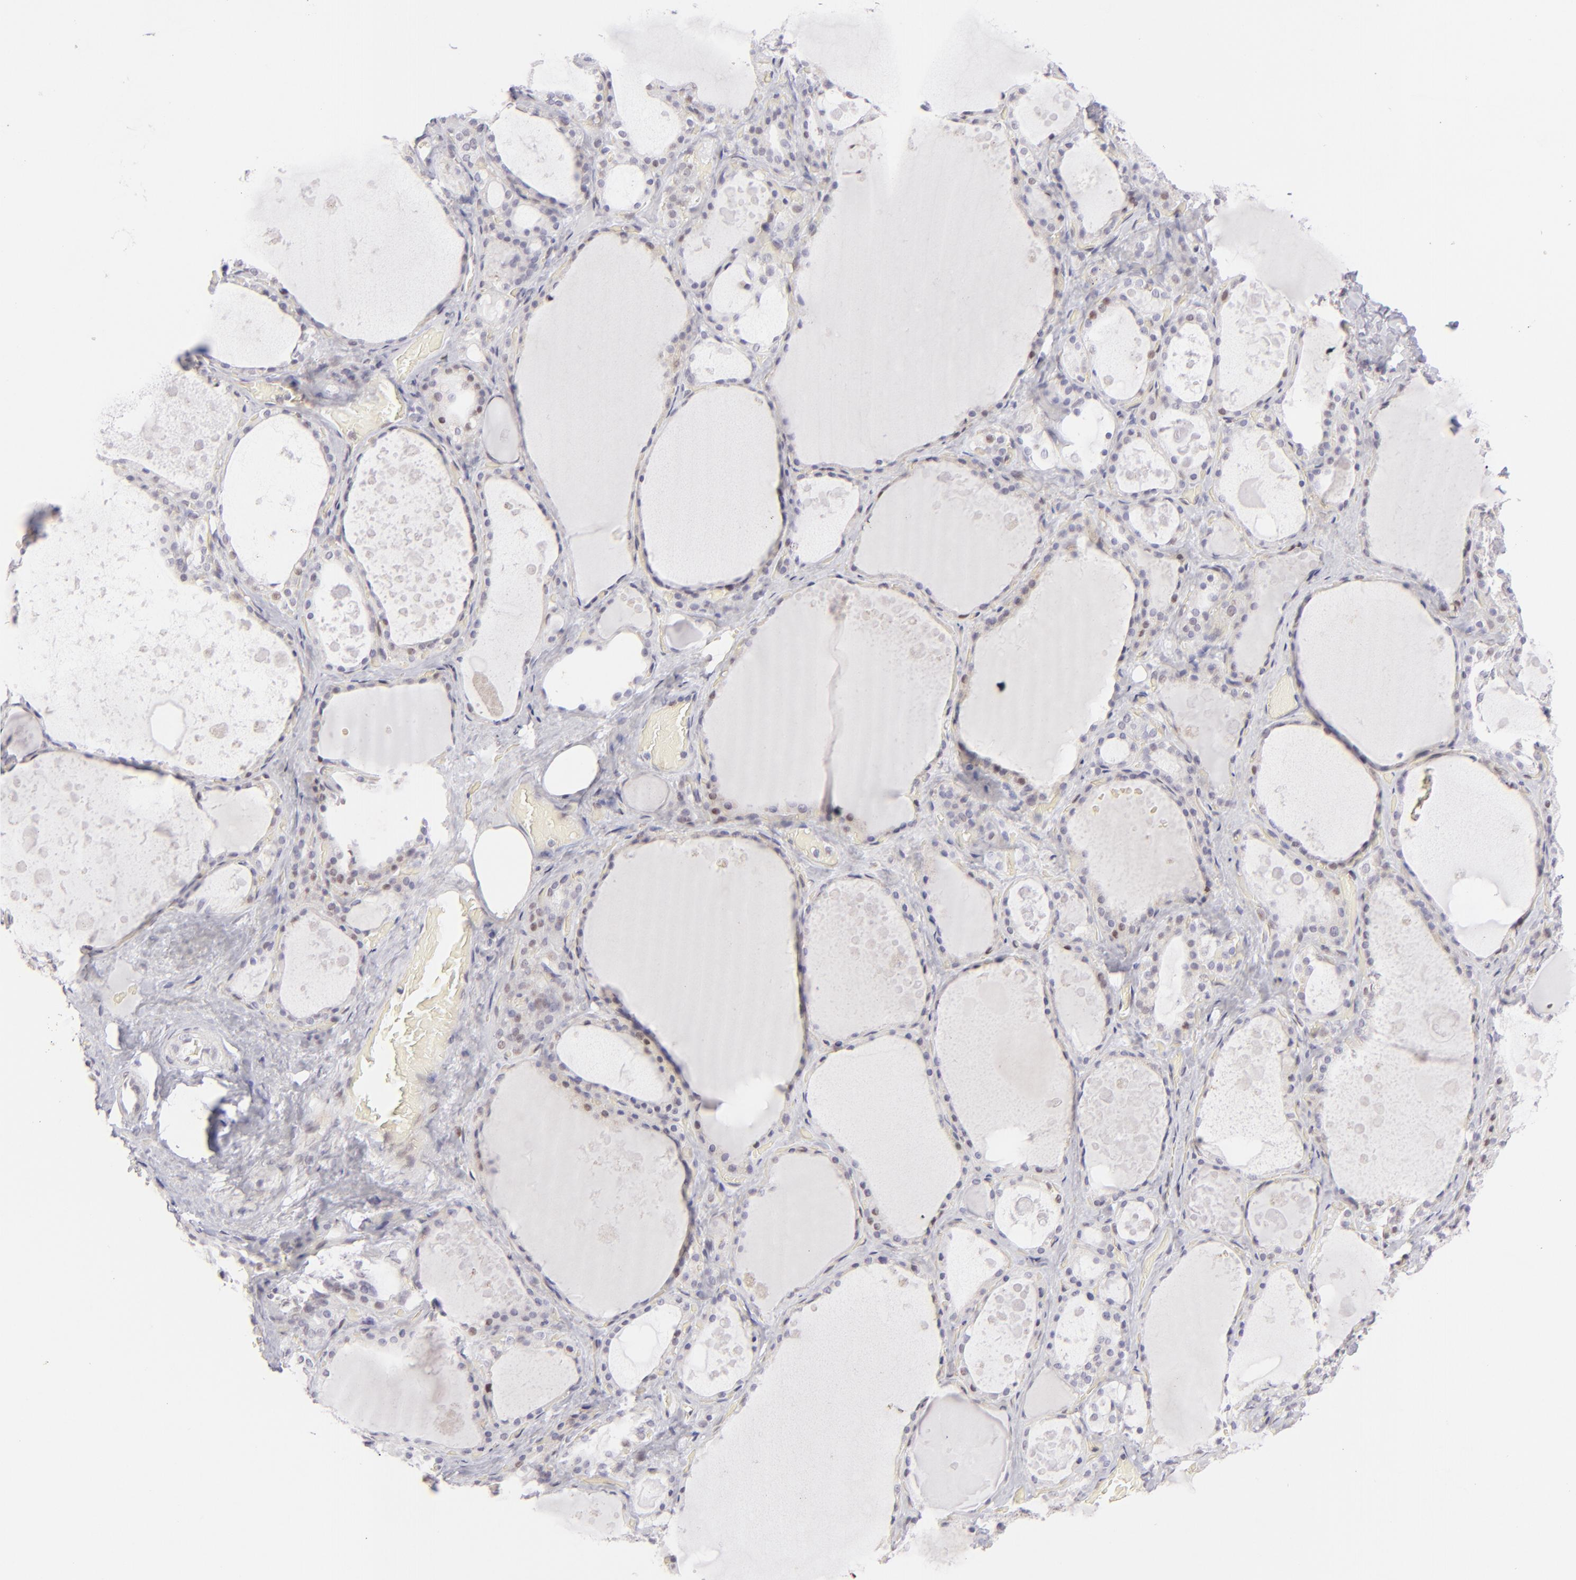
{"staining": {"intensity": "weak", "quantity": "<25%", "location": "nuclear"}, "tissue": "thyroid gland", "cell_type": "Glandular cells", "image_type": "normal", "snomed": [{"axis": "morphology", "description": "Normal tissue, NOS"}, {"axis": "topography", "description": "Thyroid gland"}], "caption": "Glandular cells are negative for brown protein staining in unremarkable thyroid gland. (Brightfield microscopy of DAB immunohistochemistry (IHC) at high magnification).", "gene": "POU2F1", "patient": {"sex": "male", "age": 61}}